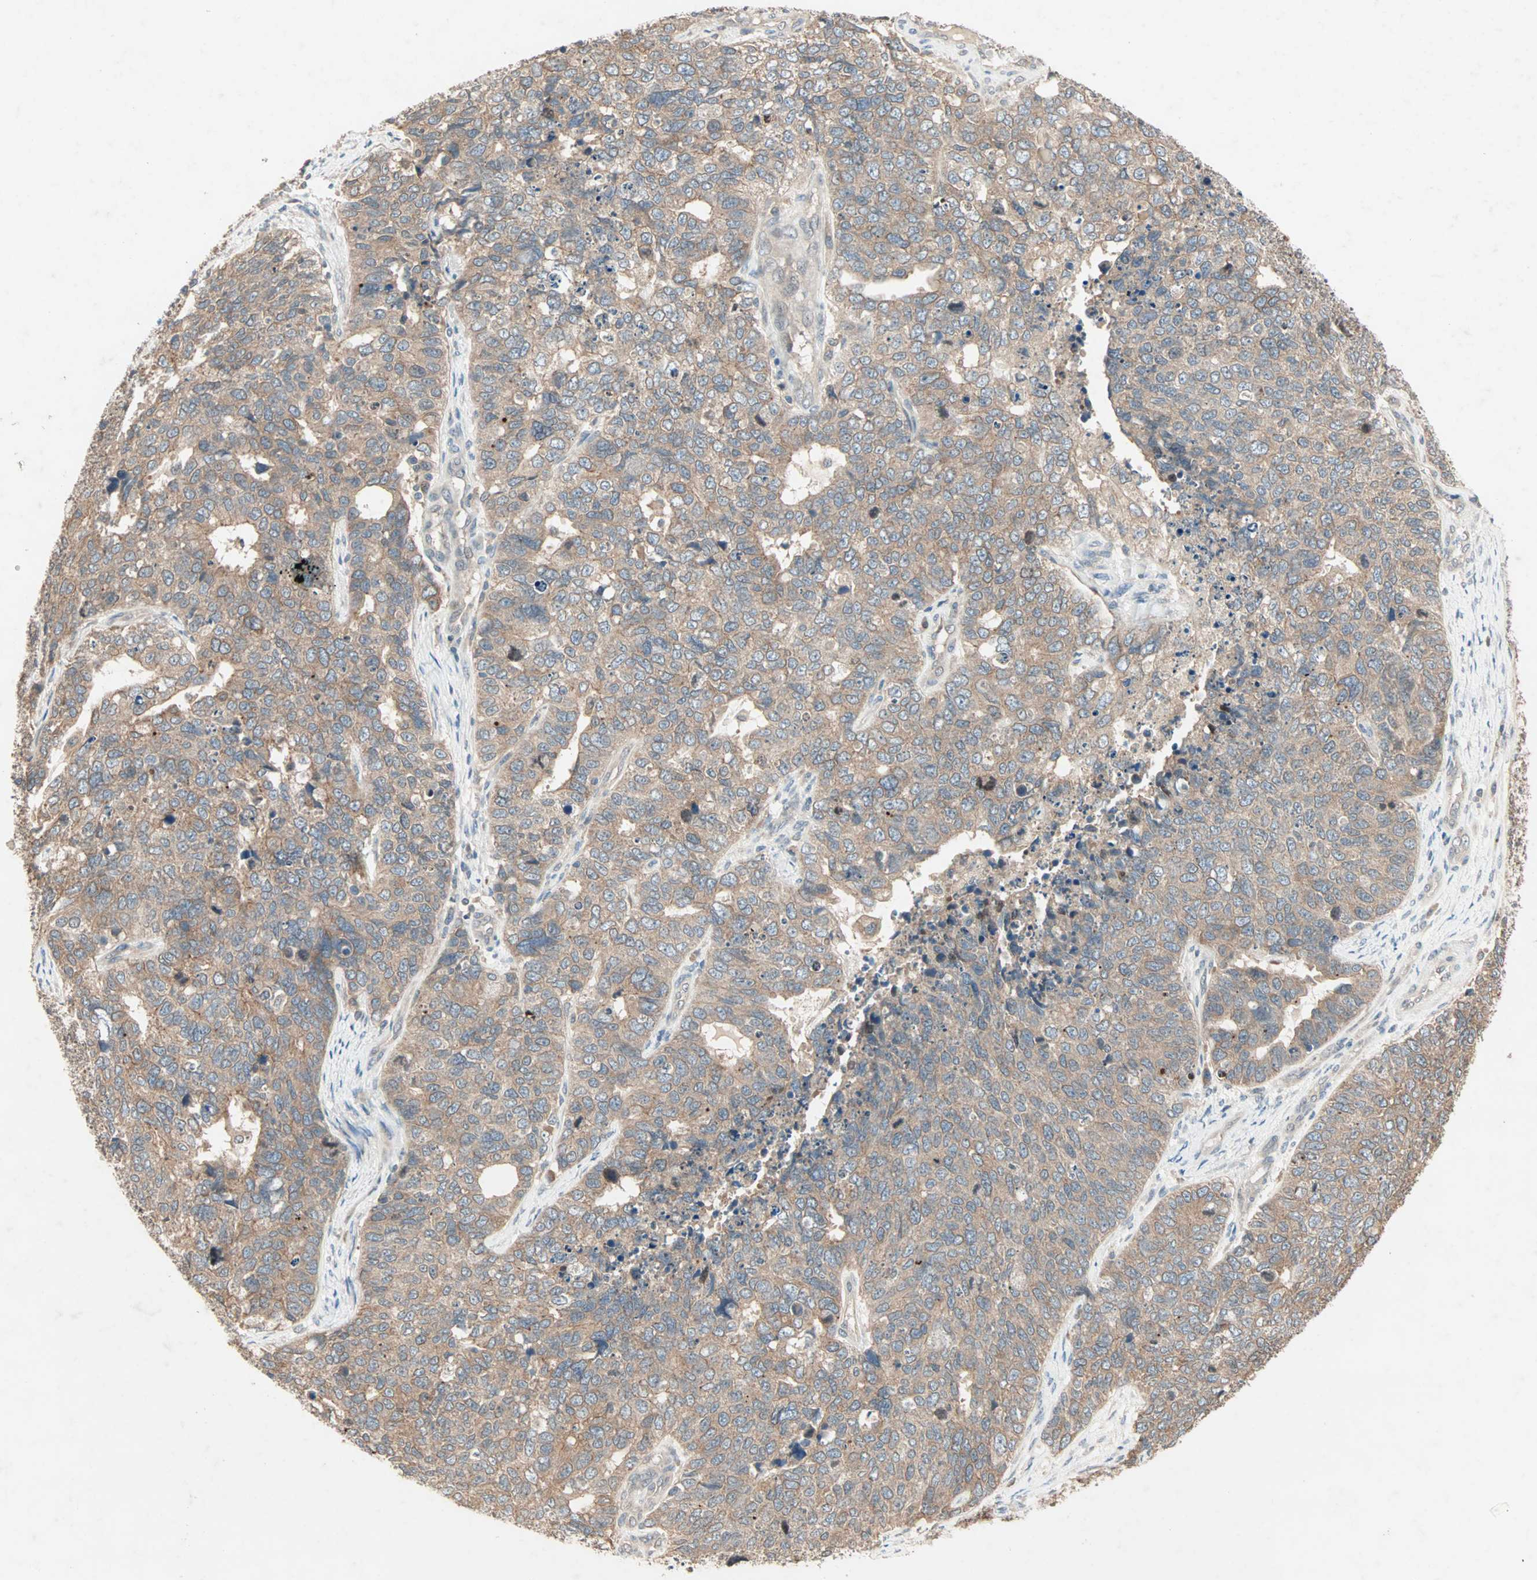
{"staining": {"intensity": "moderate", "quantity": ">75%", "location": "cytoplasmic/membranous"}, "tissue": "cervical cancer", "cell_type": "Tumor cells", "image_type": "cancer", "snomed": [{"axis": "morphology", "description": "Squamous cell carcinoma, NOS"}, {"axis": "topography", "description": "Cervix"}], "caption": "Squamous cell carcinoma (cervical) stained with IHC demonstrates moderate cytoplasmic/membranous positivity in approximately >75% of tumor cells.", "gene": "TTF2", "patient": {"sex": "female", "age": 63}}